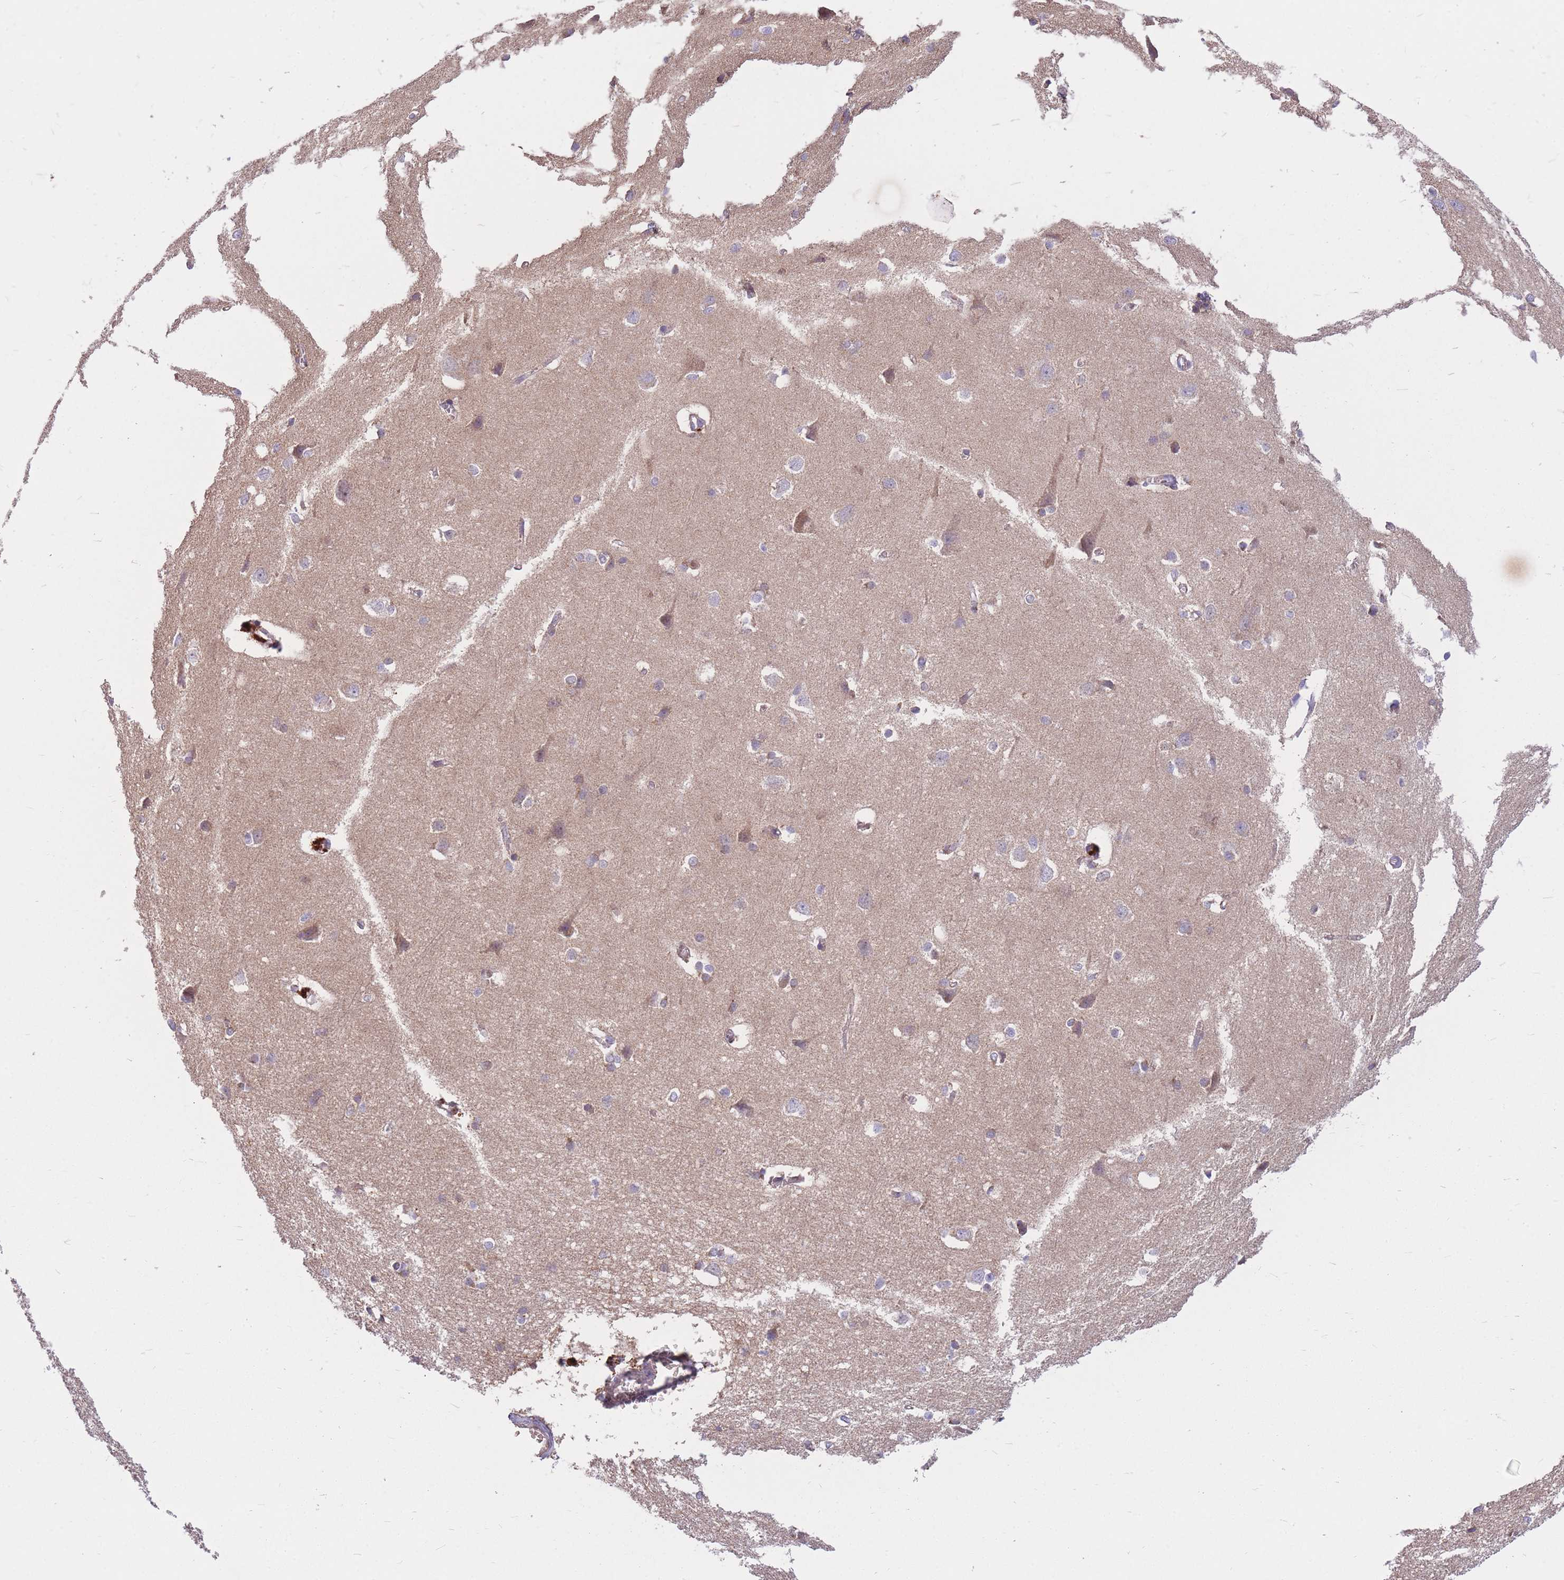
{"staining": {"intensity": "negative", "quantity": "none", "location": "none"}, "tissue": "cerebral cortex", "cell_type": "Endothelial cells", "image_type": "normal", "snomed": [{"axis": "morphology", "description": "Normal tissue, NOS"}, {"axis": "topography", "description": "Cerebral cortex"}], "caption": "There is no significant expression in endothelial cells of cerebral cortex. Brightfield microscopy of IHC stained with DAB (3,3'-diaminobenzidine) (brown) and hematoxylin (blue), captured at high magnification.", "gene": "PTPMT1", "patient": {"sex": "male", "age": 37}}